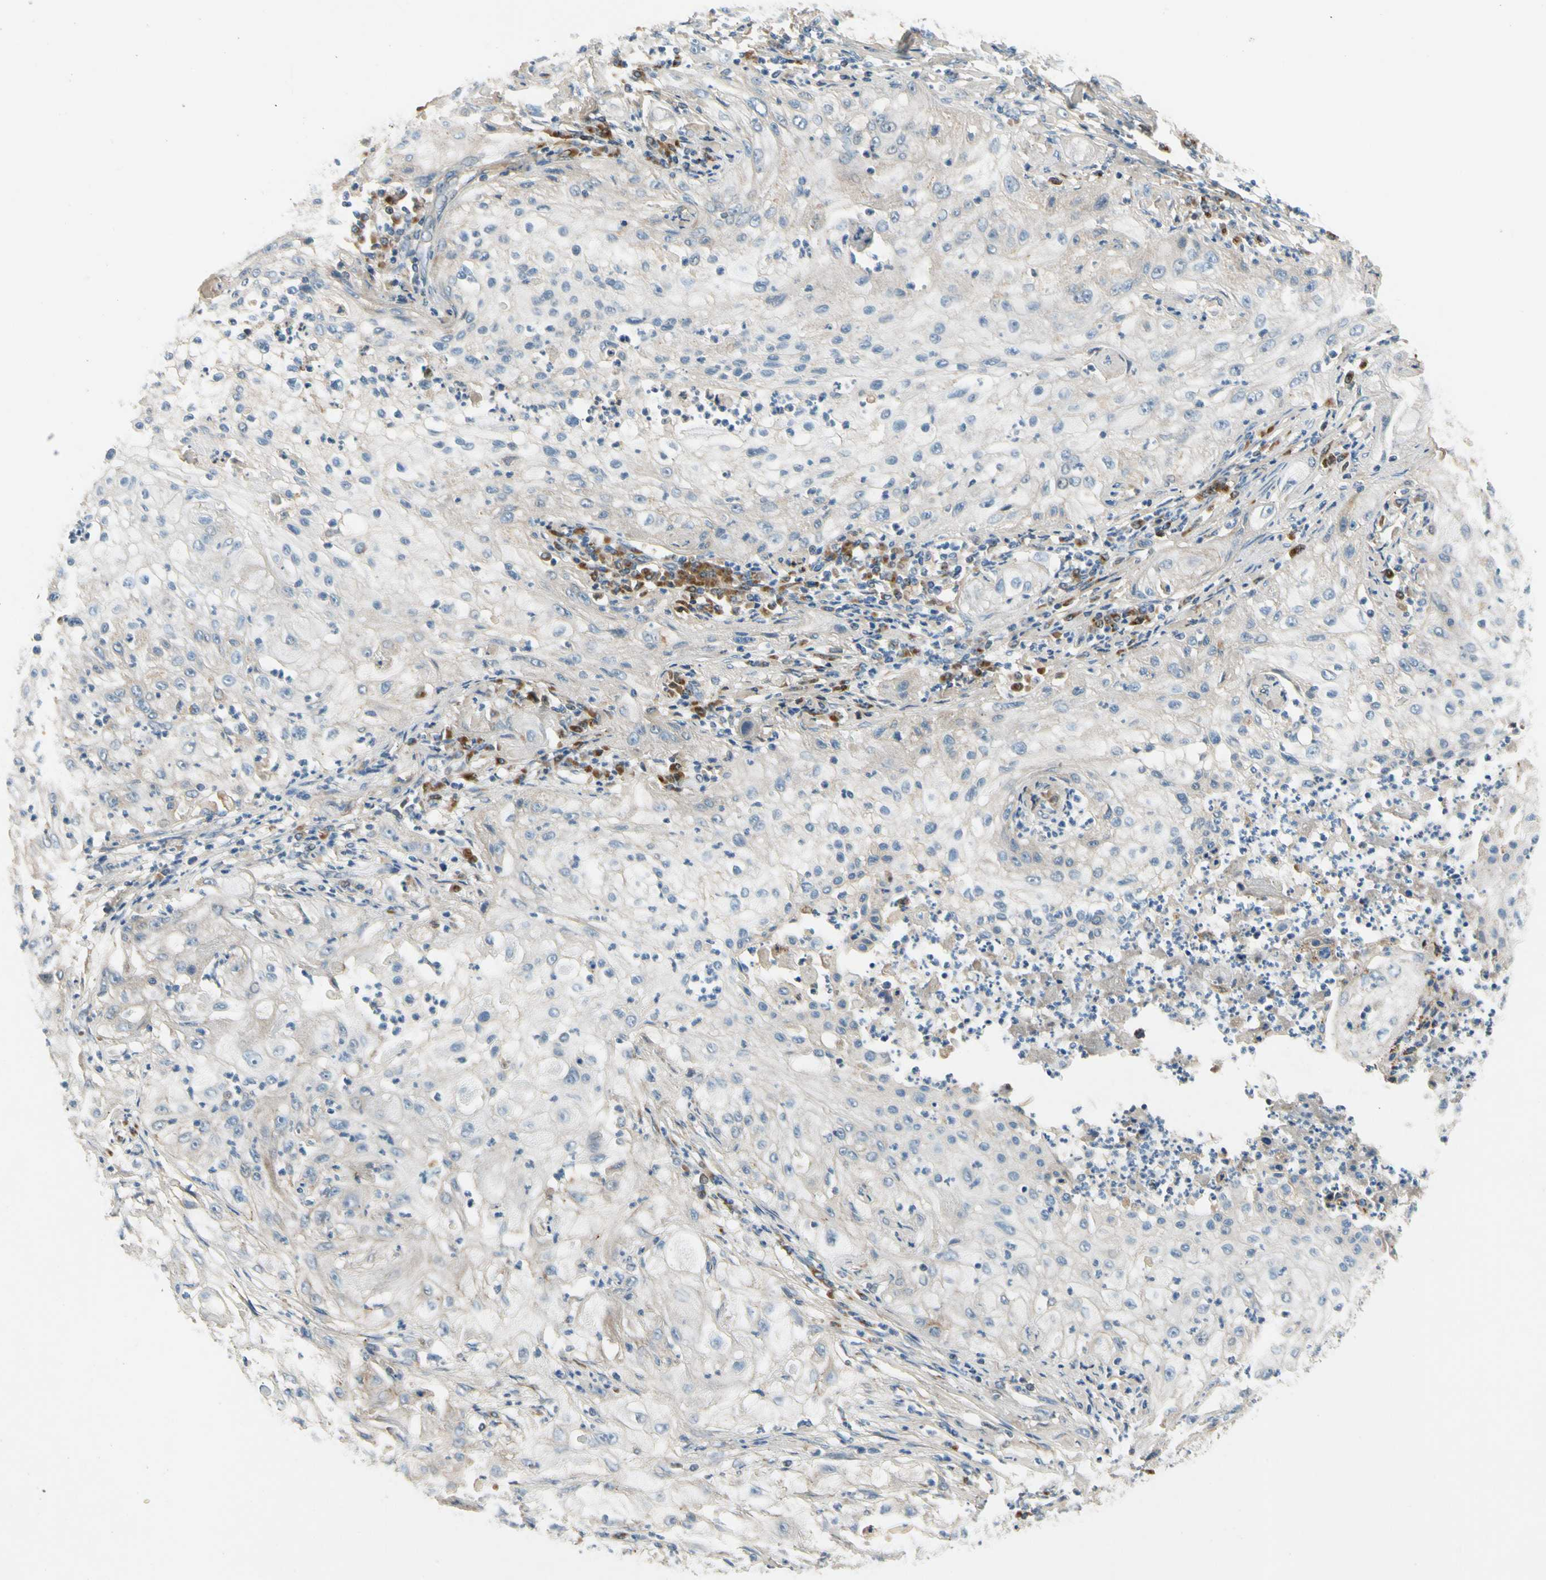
{"staining": {"intensity": "weak", "quantity": "<25%", "location": "cytoplasmic/membranous"}, "tissue": "lung cancer", "cell_type": "Tumor cells", "image_type": "cancer", "snomed": [{"axis": "morphology", "description": "Inflammation, NOS"}, {"axis": "morphology", "description": "Squamous cell carcinoma, NOS"}, {"axis": "topography", "description": "Lymph node"}, {"axis": "topography", "description": "Soft tissue"}, {"axis": "topography", "description": "Lung"}], "caption": "Micrograph shows no significant protein positivity in tumor cells of squamous cell carcinoma (lung).", "gene": "MST1R", "patient": {"sex": "male", "age": 66}}